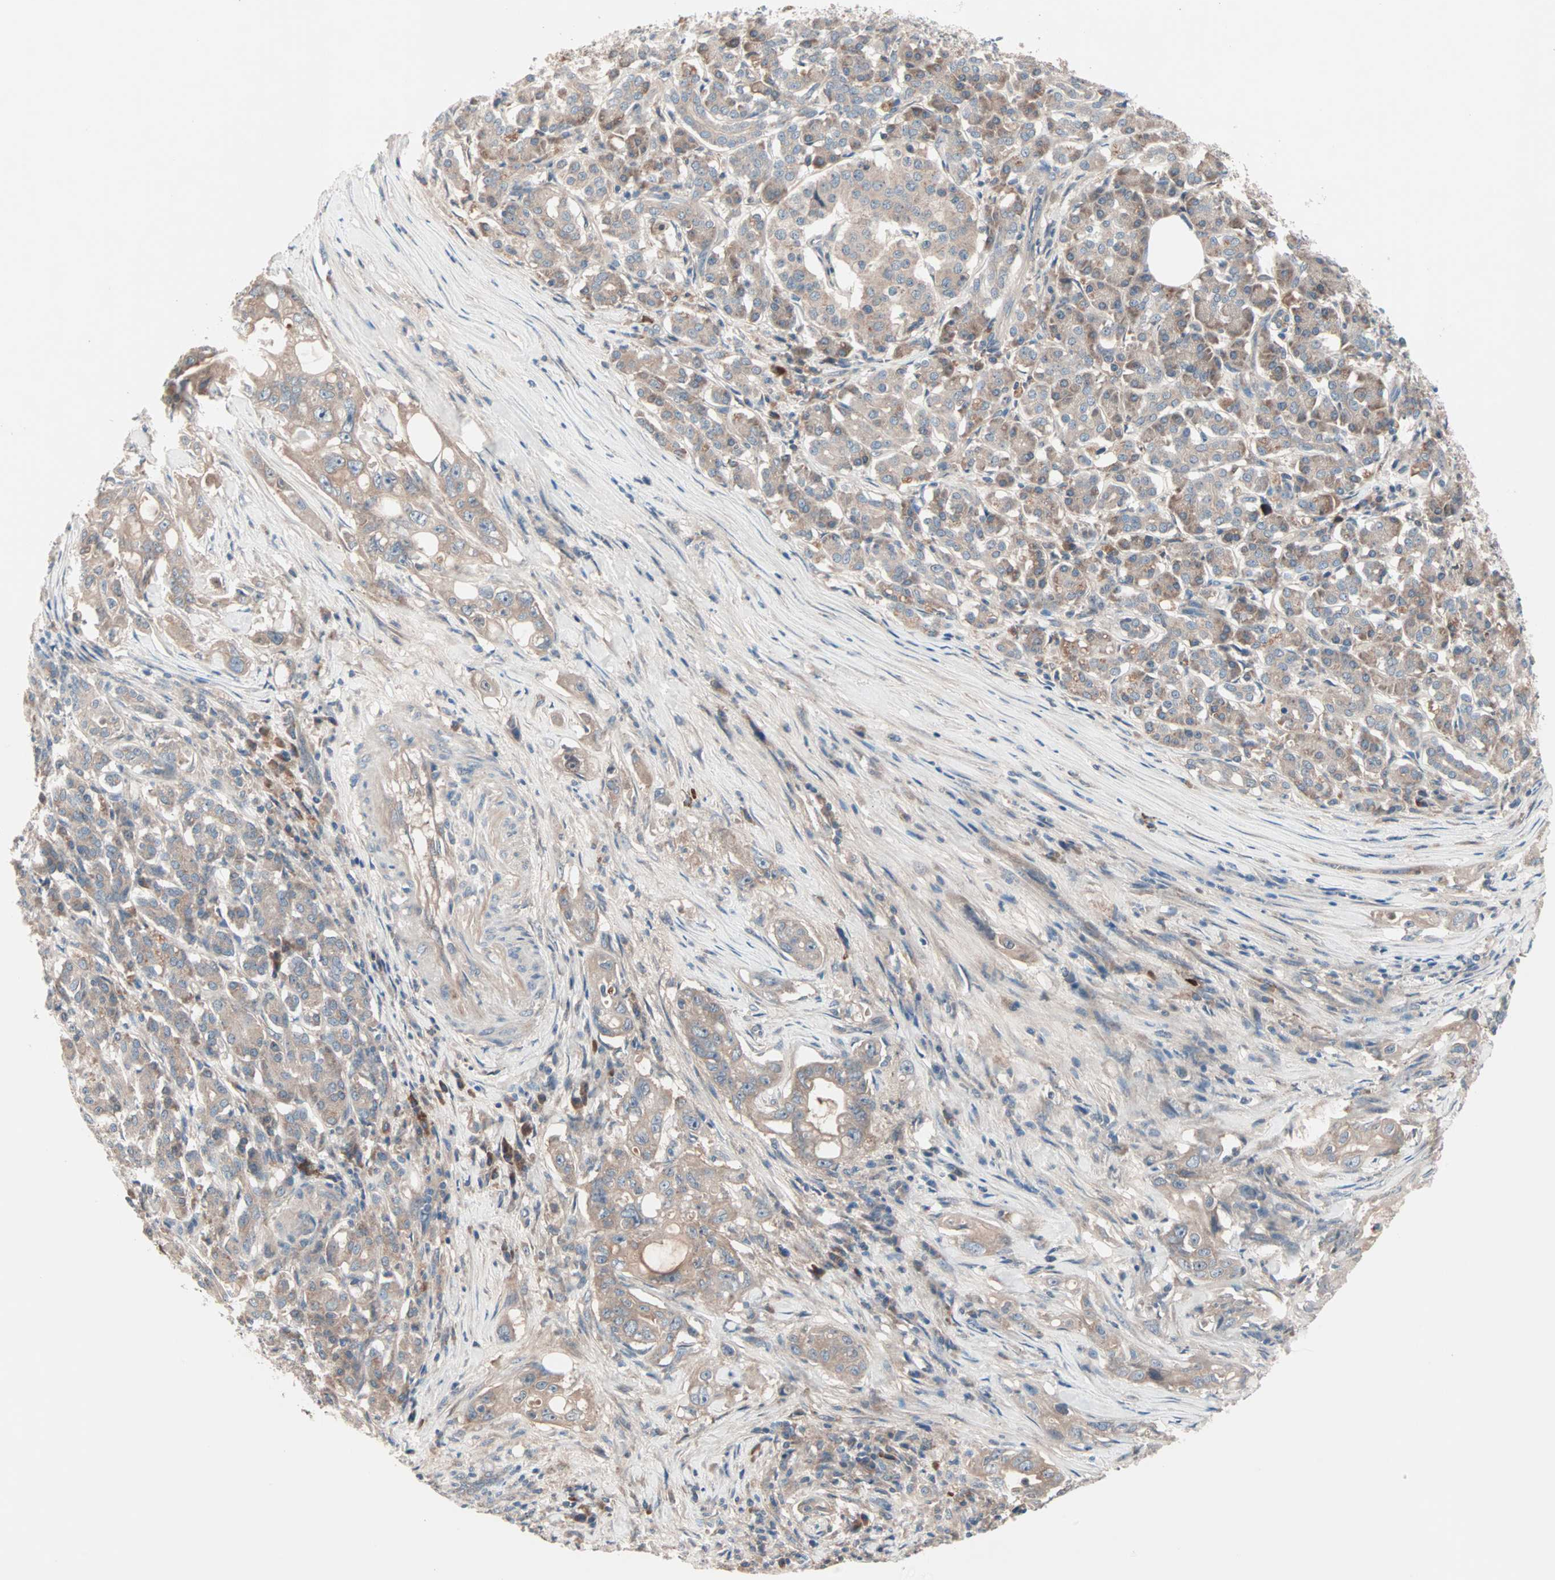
{"staining": {"intensity": "weak", "quantity": ">75%", "location": "cytoplasmic/membranous"}, "tissue": "pancreatic cancer", "cell_type": "Tumor cells", "image_type": "cancer", "snomed": [{"axis": "morphology", "description": "Normal tissue, NOS"}, {"axis": "topography", "description": "Pancreas"}], "caption": "High-magnification brightfield microscopy of pancreatic cancer stained with DAB (brown) and counterstained with hematoxylin (blue). tumor cells exhibit weak cytoplasmic/membranous staining is appreciated in approximately>75% of cells. The staining was performed using DAB (3,3'-diaminobenzidine), with brown indicating positive protein expression. Nuclei are stained blue with hematoxylin.", "gene": "CAD", "patient": {"sex": "male", "age": 42}}